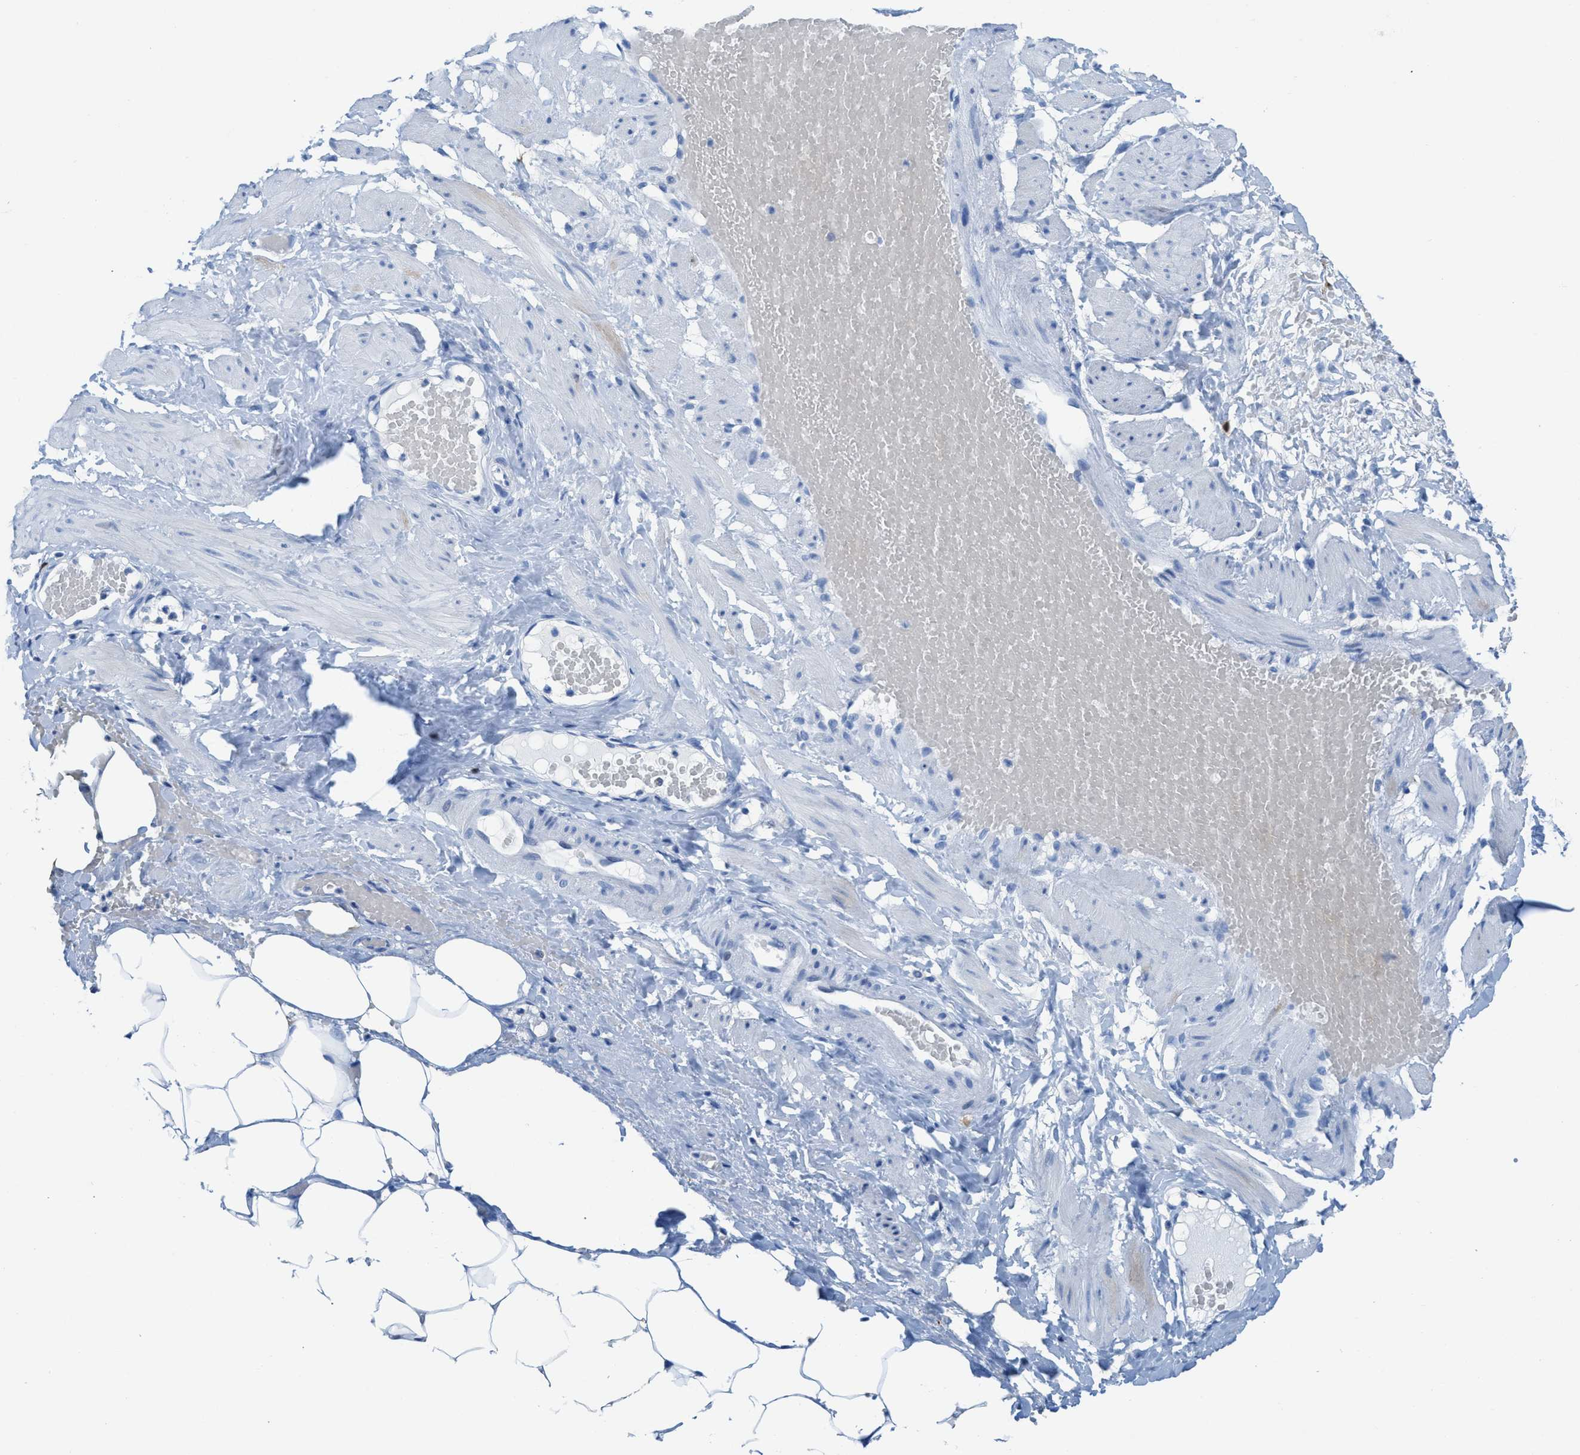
{"staining": {"intensity": "negative", "quantity": "none", "location": "none"}, "tissue": "adipose tissue", "cell_type": "Adipocytes", "image_type": "normal", "snomed": [{"axis": "morphology", "description": "Normal tissue, NOS"}, {"axis": "topography", "description": "Soft tissue"}, {"axis": "topography", "description": "Vascular tissue"}], "caption": "A high-resolution image shows IHC staining of benign adipose tissue, which shows no significant expression in adipocytes.", "gene": "CDKN2A", "patient": {"sex": "female", "age": 35}}